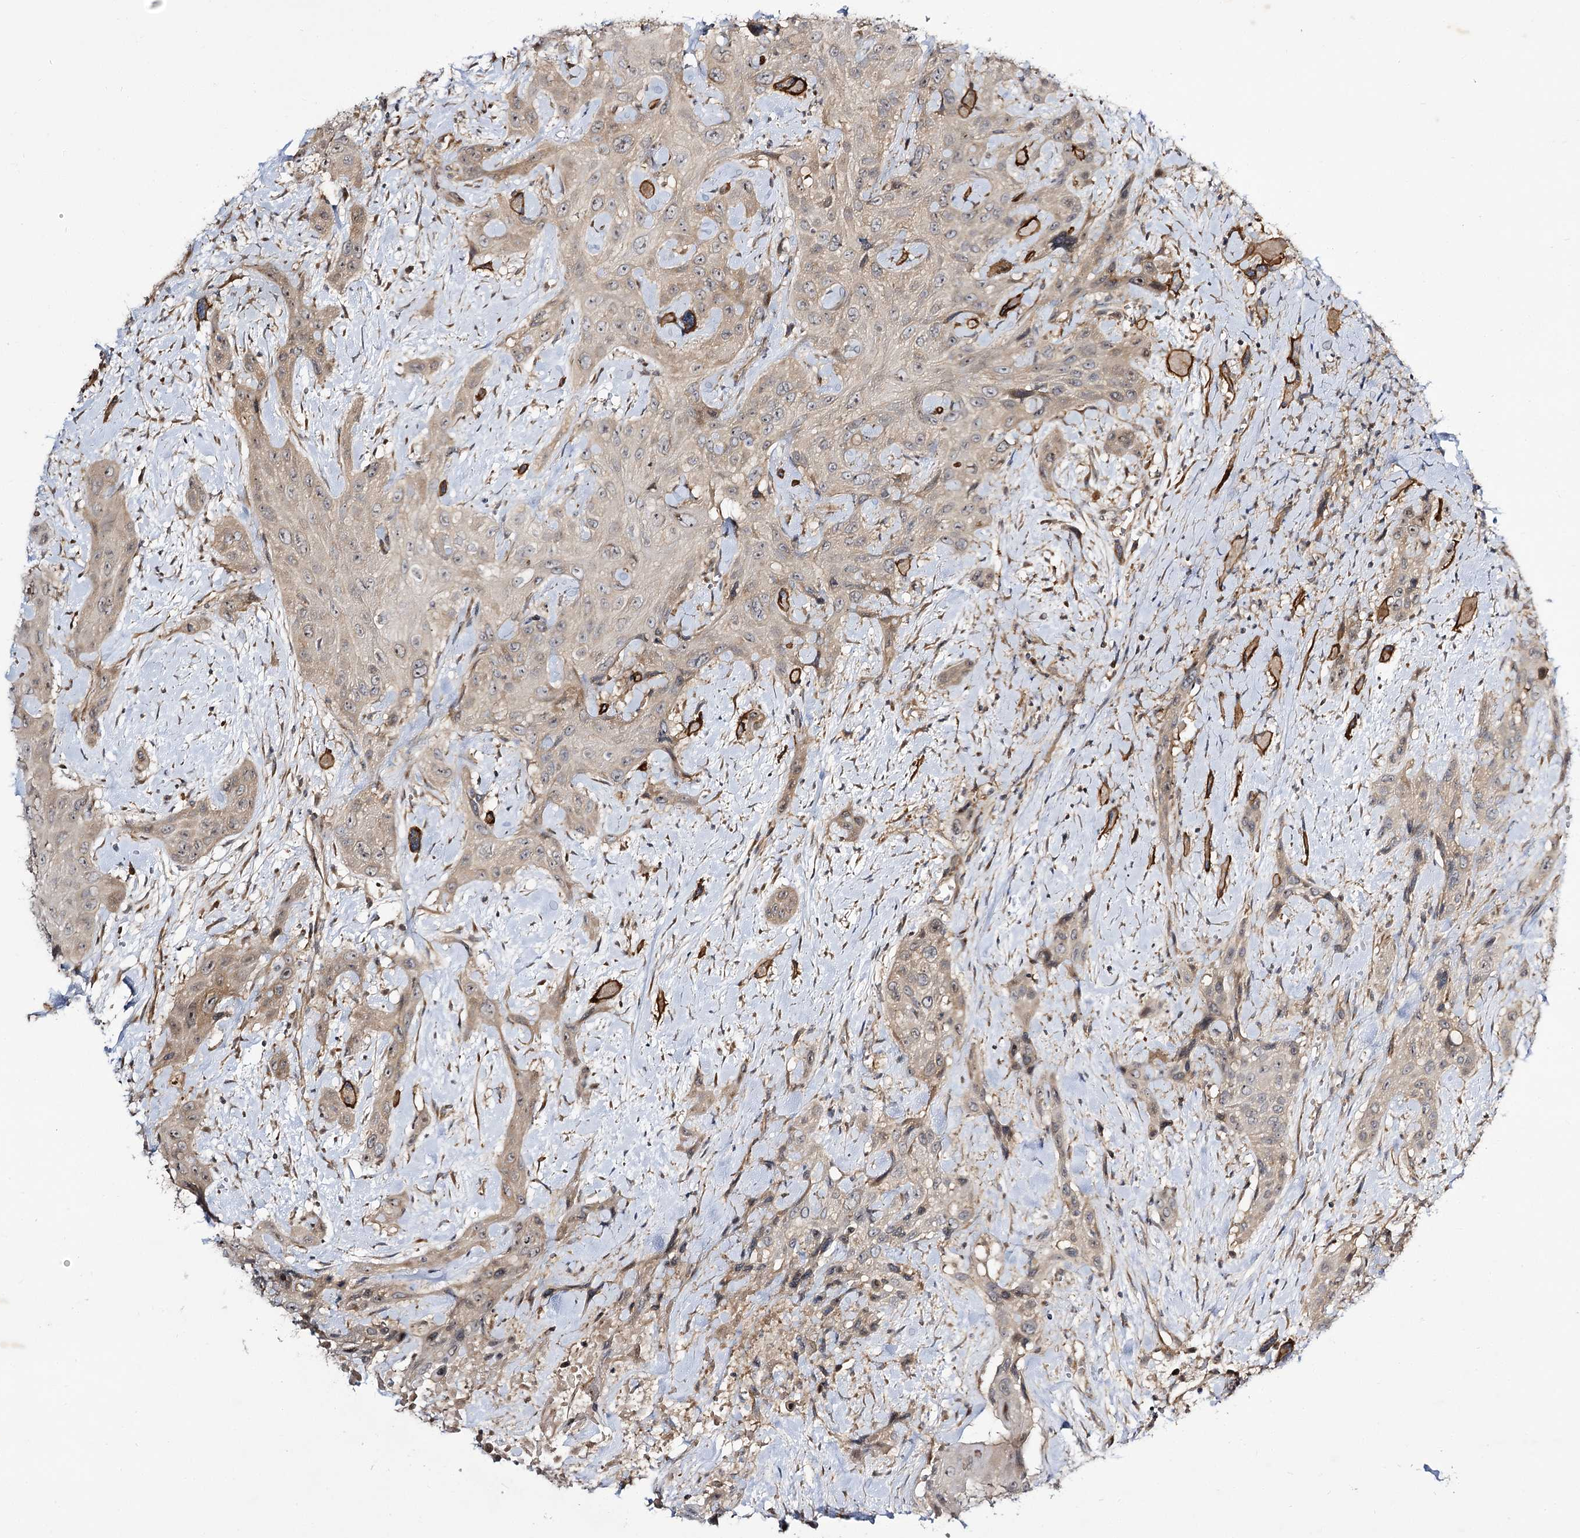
{"staining": {"intensity": "weak", "quantity": ">75%", "location": "cytoplasmic/membranous,nuclear"}, "tissue": "head and neck cancer", "cell_type": "Tumor cells", "image_type": "cancer", "snomed": [{"axis": "morphology", "description": "Squamous cell carcinoma, NOS"}, {"axis": "topography", "description": "Head-Neck"}], "caption": "The histopathology image displays staining of head and neck squamous cell carcinoma, revealing weak cytoplasmic/membranous and nuclear protein positivity (brown color) within tumor cells.", "gene": "C11orf80", "patient": {"sex": "male", "age": 81}}